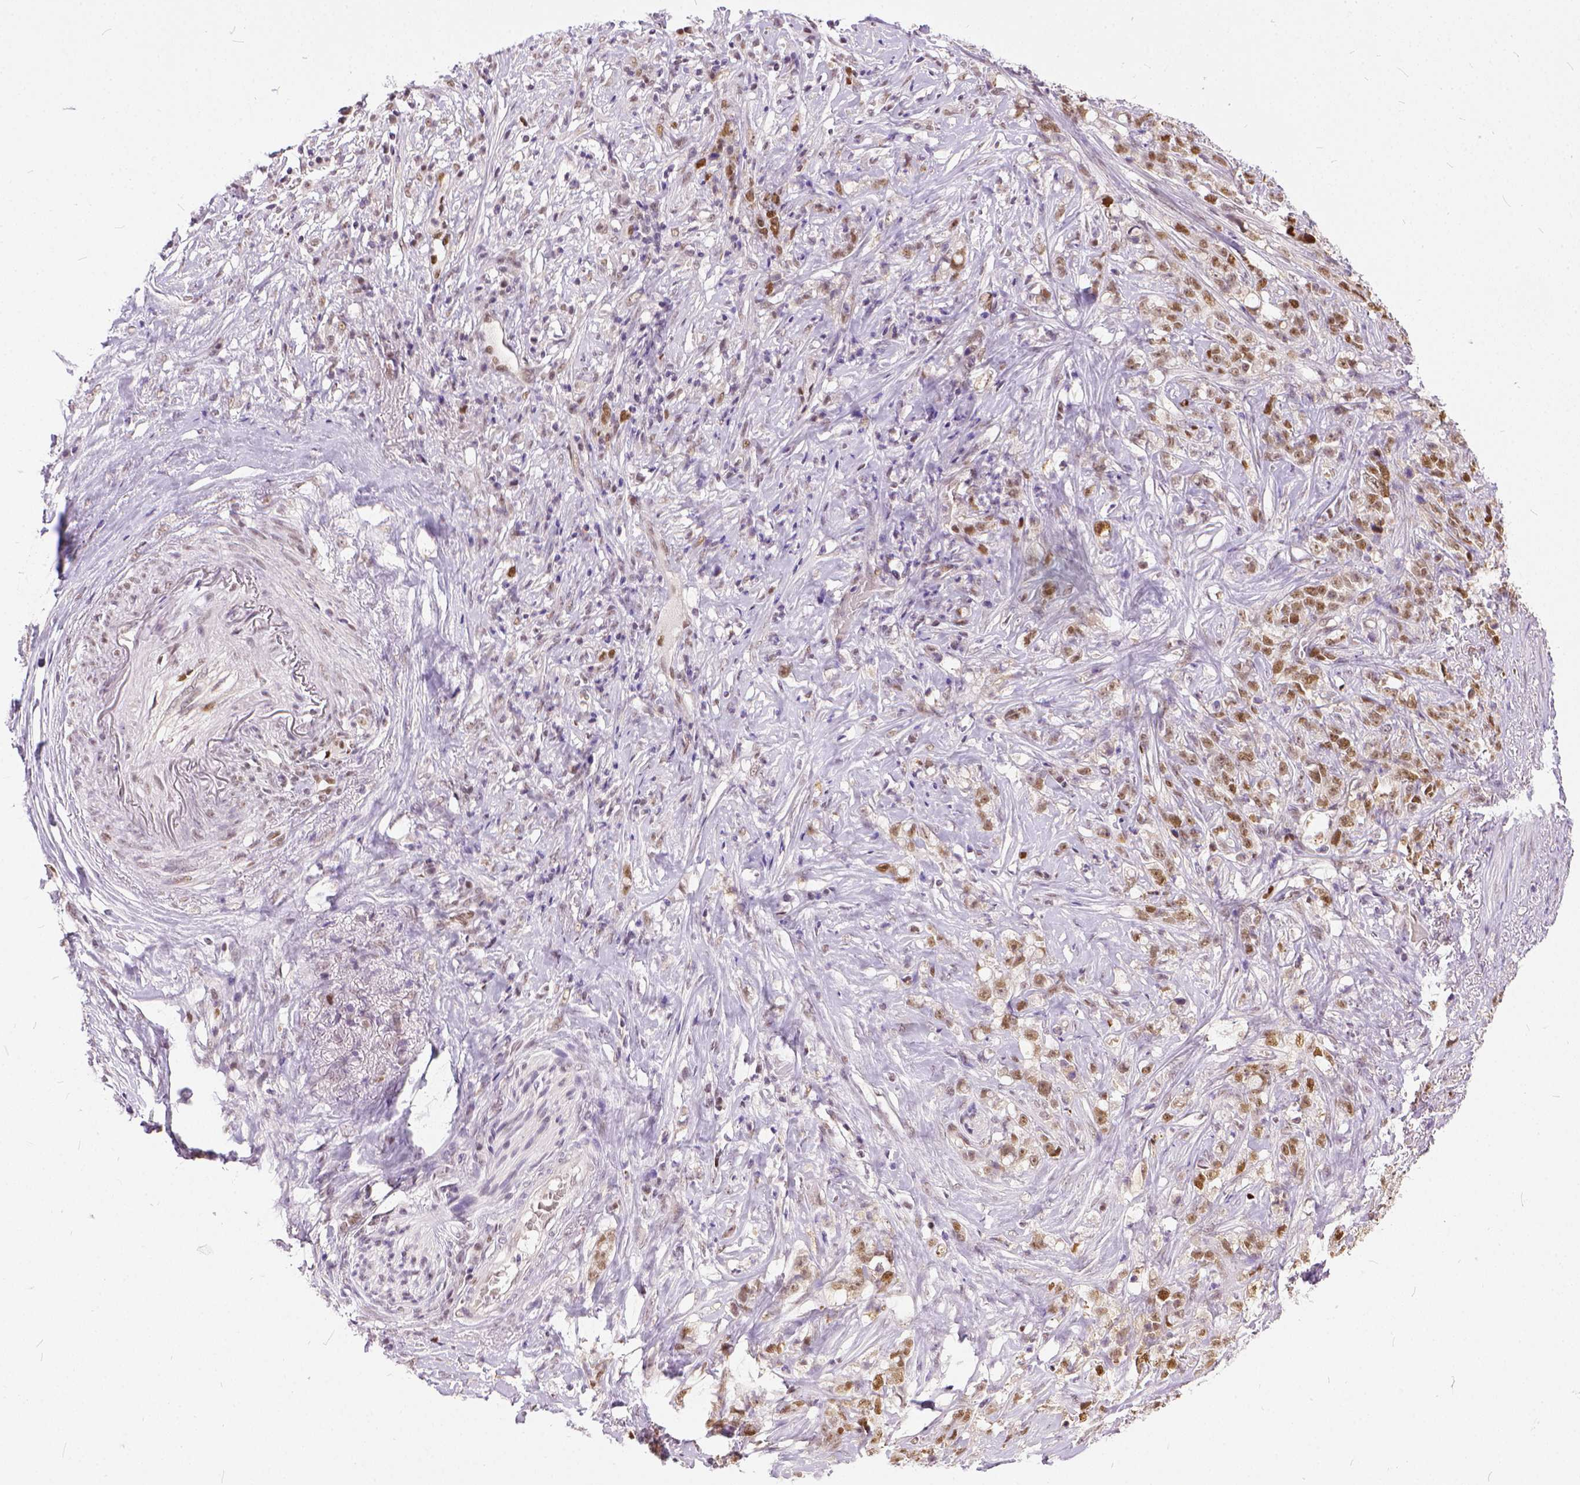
{"staining": {"intensity": "moderate", "quantity": ">75%", "location": "nuclear"}, "tissue": "stomach cancer", "cell_type": "Tumor cells", "image_type": "cancer", "snomed": [{"axis": "morphology", "description": "Adenocarcinoma, NOS"}, {"axis": "topography", "description": "Stomach, lower"}], "caption": "The photomicrograph shows staining of stomach adenocarcinoma, revealing moderate nuclear protein staining (brown color) within tumor cells.", "gene": "ERCC1", "patient": {"sex": "male", "age": 88}}